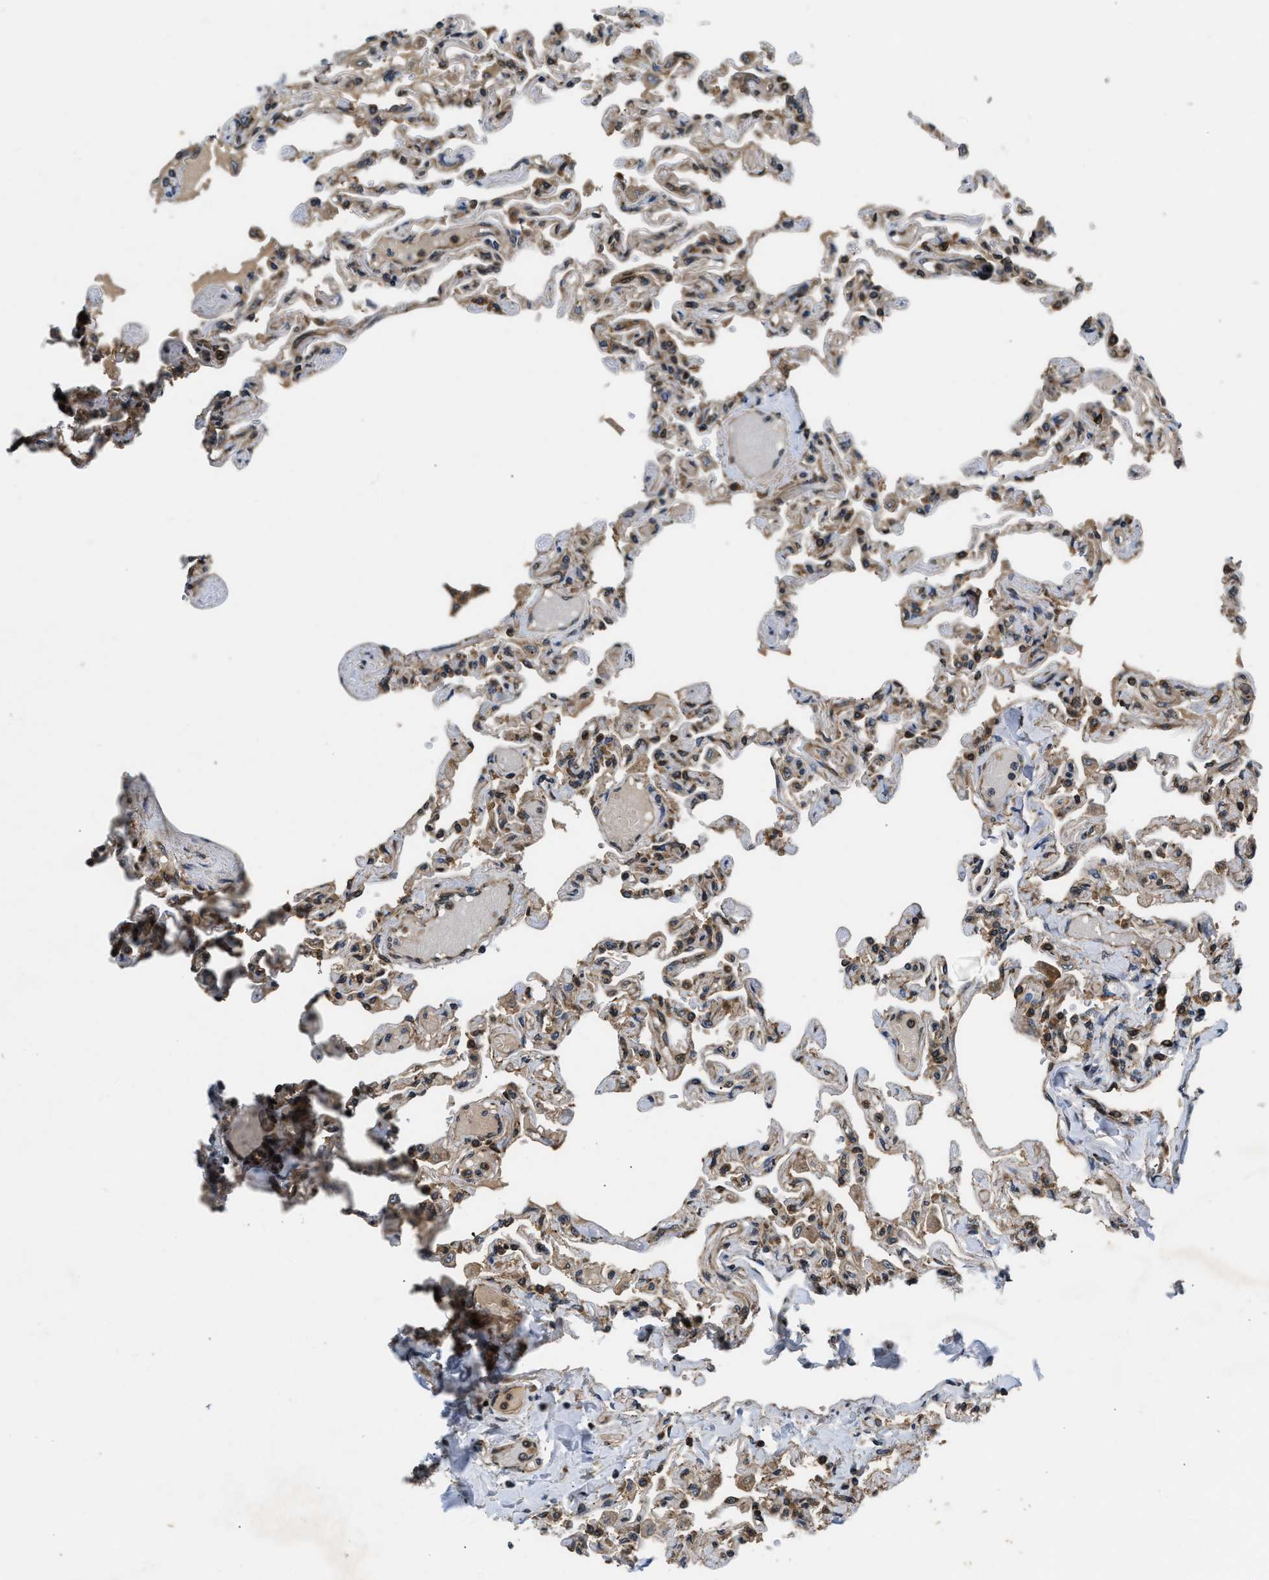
{"staining": {"intensity": "strong", "quantity": ">75%", "location": "cytoplasmic/membranous"}, "tissue": "lung", "cell_type": "Alveolar cells", "image_type": "normal", "snomed": [{"axis": "morphology", "description": "Normal tissue, NOS"}, {"axis": "topography", "description": "Lung"}], "caption": "Protein staining exhibits strong cytoplasmic/membranous expression in about >75% of alveolar cells in benign lung. Immunohistochemistry stains the protein in brown and the nuclei are stained blue.", "gene": "PNPLA8", "patient": {"sex": "male", "age": 21}}